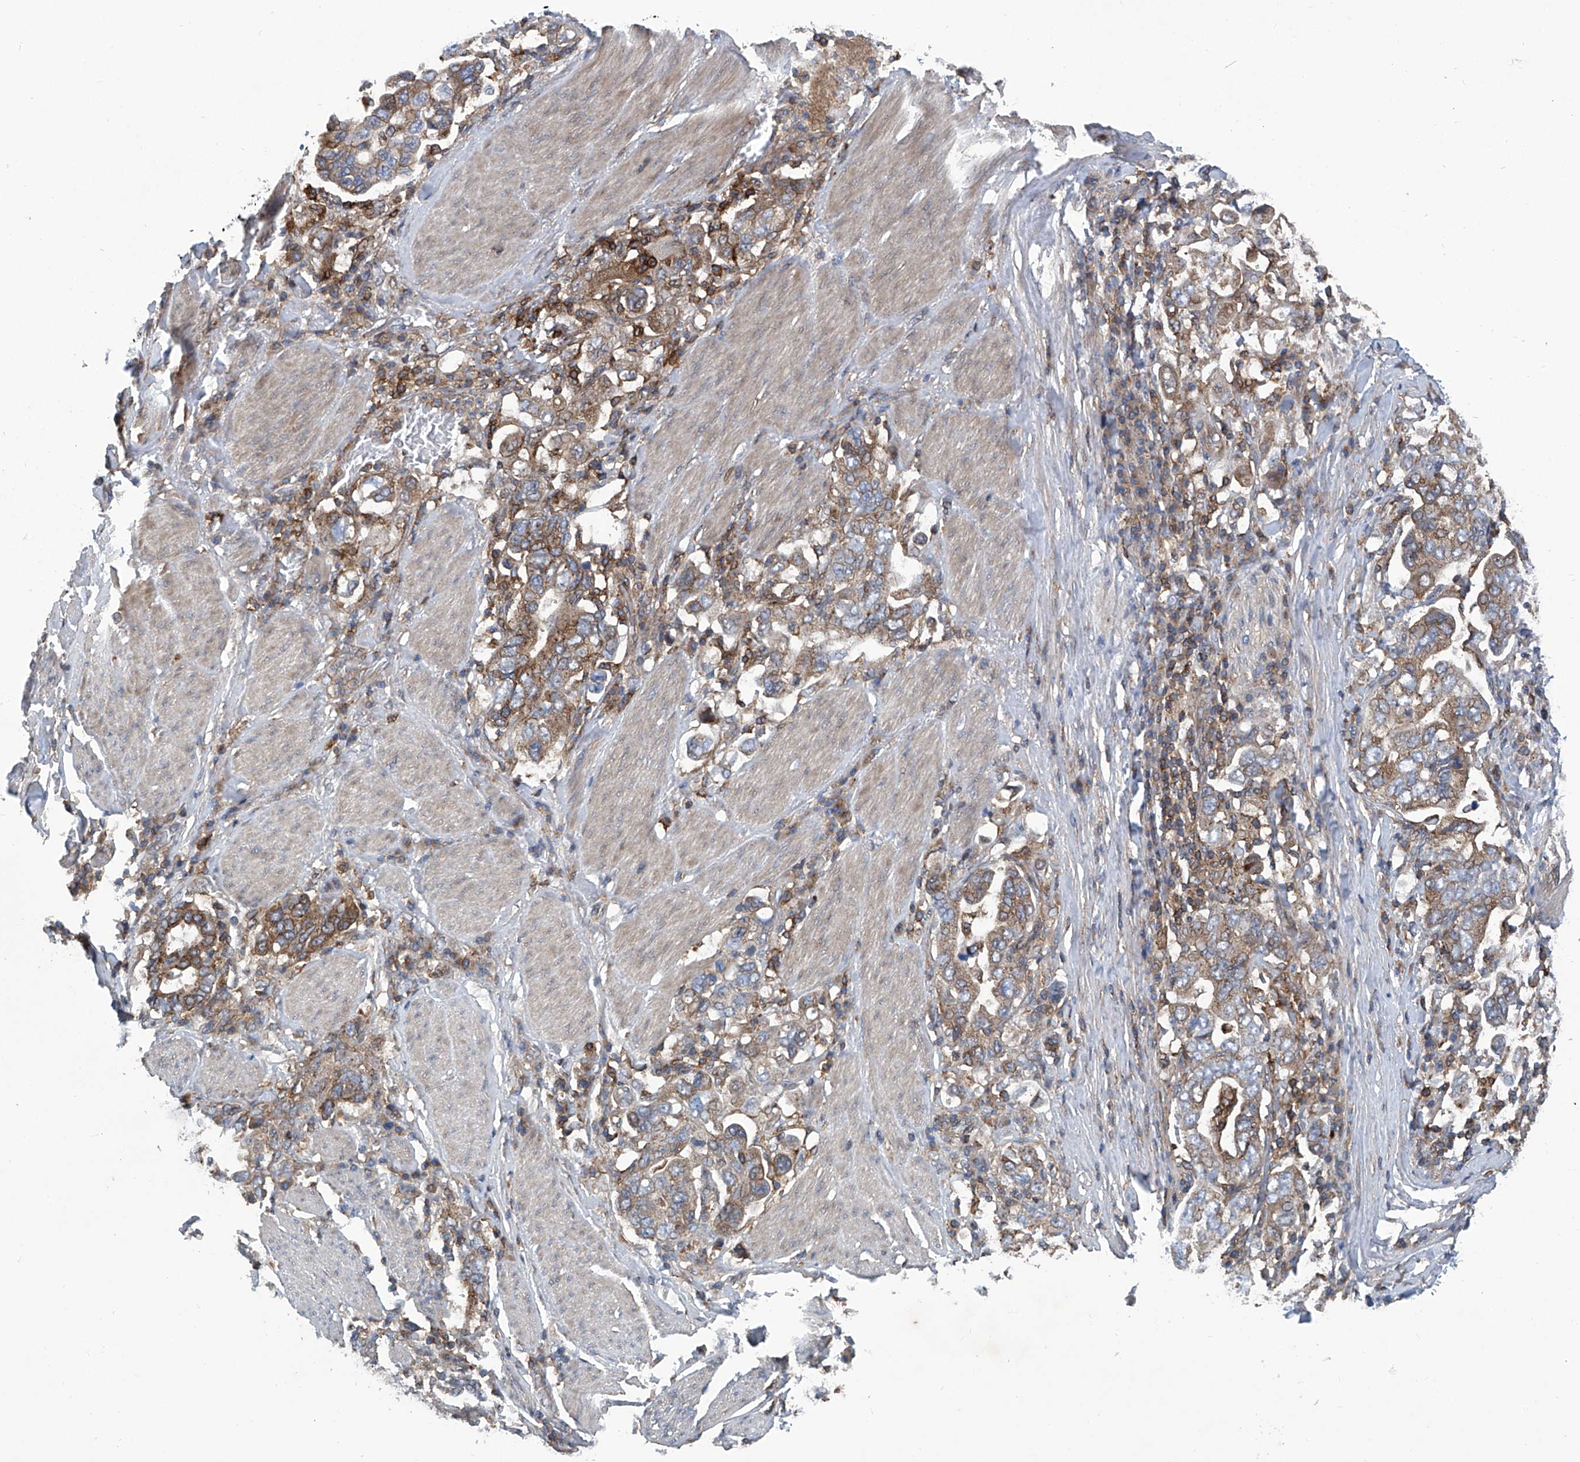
{"staining": {"intensity": "moderate", "quantity": "25%-75%", "location": "cytoplasmic/membranous"}, "tissue": "stomach cancer", "cell_type": "Tumor cells", "image_type": "cancer", "snomed": [{"axis": "morphology", "description": "Adenocarcinoma, NOS"}, {"axis": "topography", "description": "Stomach, upper"}], "caption": "Protein analysis of adenocarcinoma (stomach) tissue exhibits moderate cytoplasmic/membranous staining in approximately 25%-75% of tumor cells.", "gene": "SMAP1", "patient": {"sex": "male", "age": 62}}